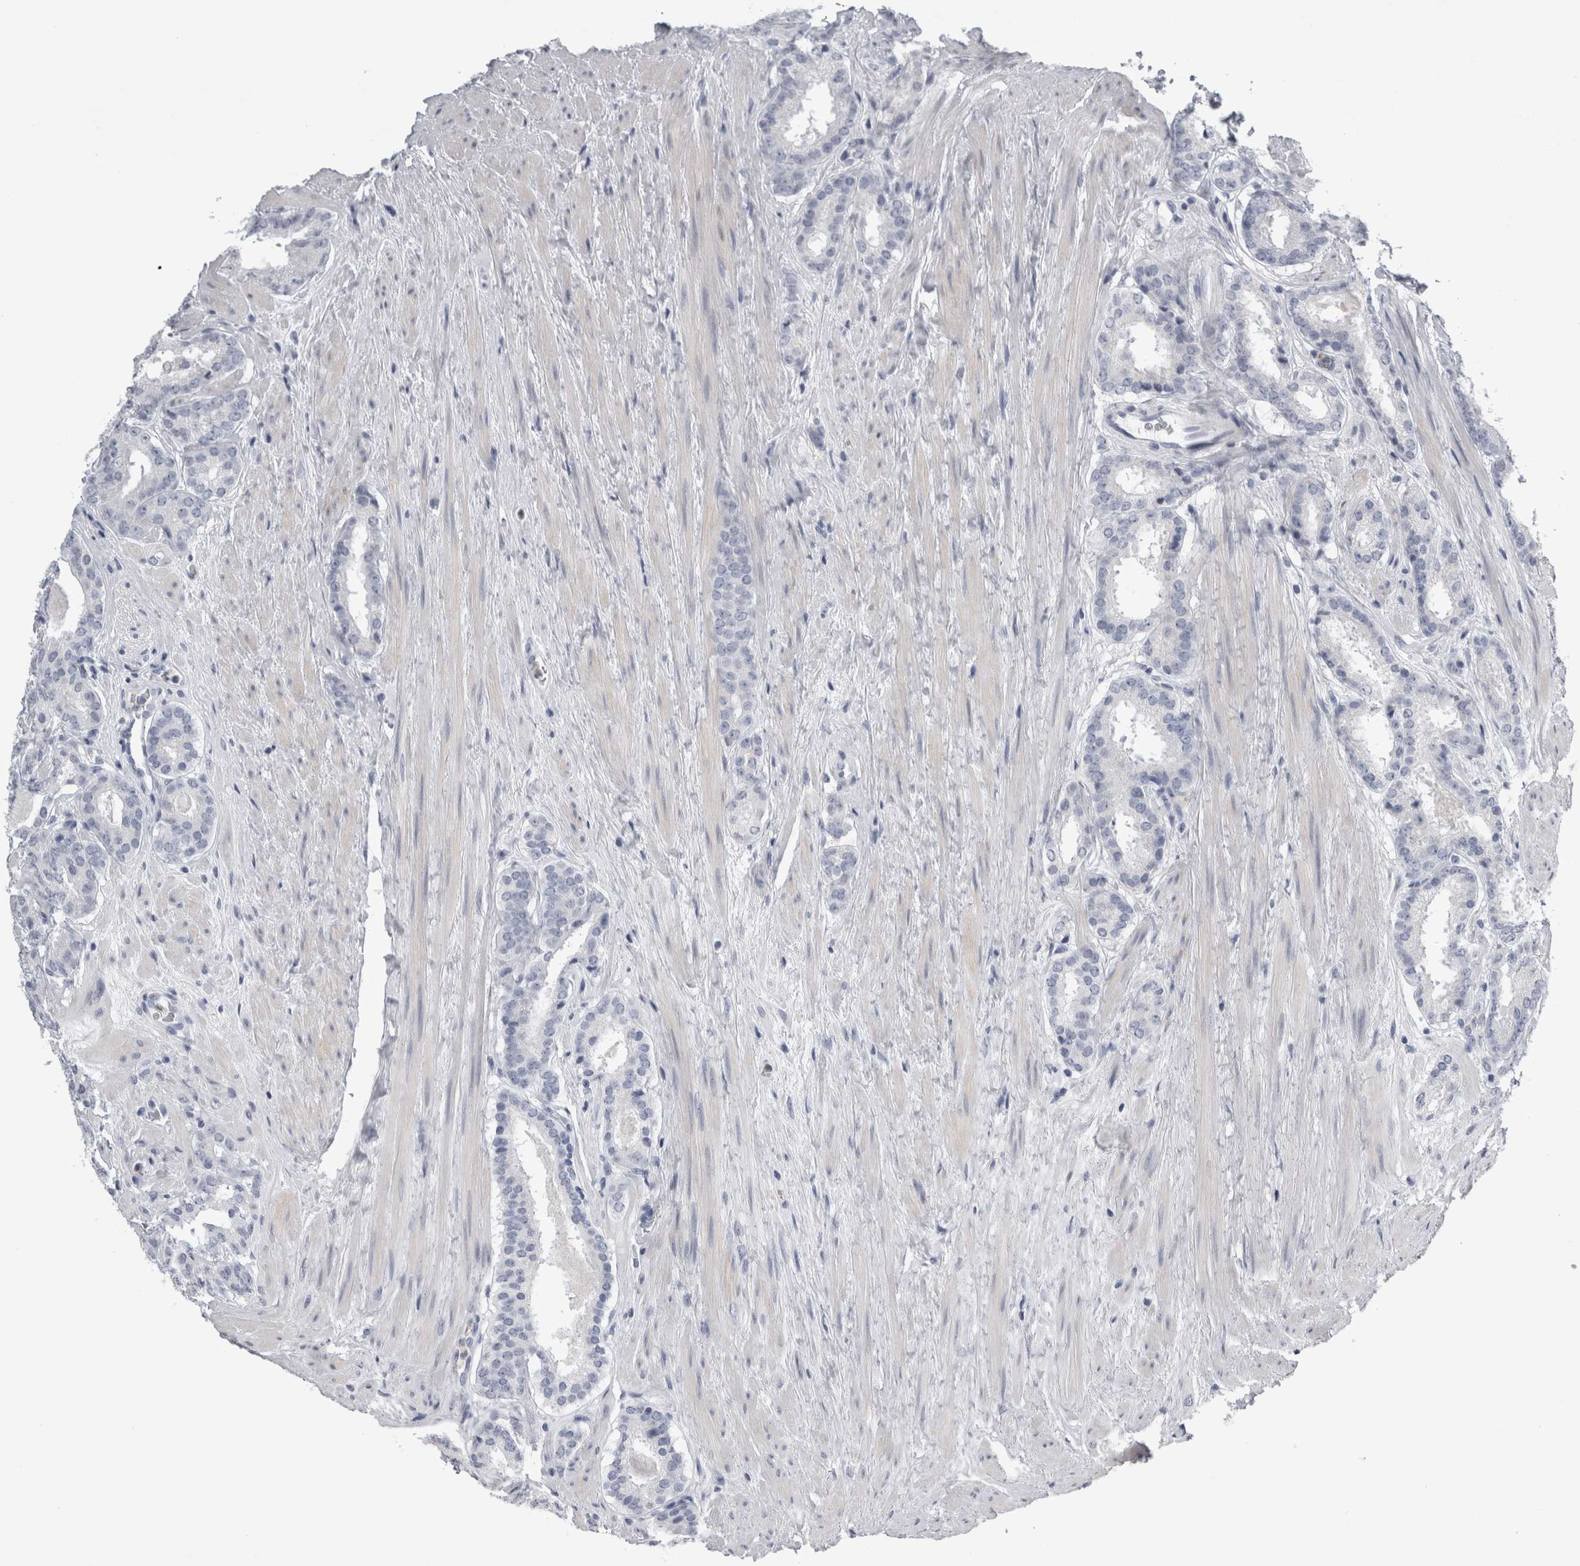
{"staining": {"intensity": "negative", "quantity": "none", "location": "none"}, "tissue": "prostate cancer", "cell_type": "Tumor cells", "image_type": "cancer", "snomed": [{"axis": "morphology", "description": "Adenocarcinoma, Low grade"}, {"axis": "topography", "description": "Prostate"}], "caption": "IHC image of neoplastic tissue: human low-grade adenocarcinoma (prostate) stained with DAB shows no significant protein expression in tumor cells.", "gene": "ALDH8A1", "patient": {"sex": "male", "age": 69}}